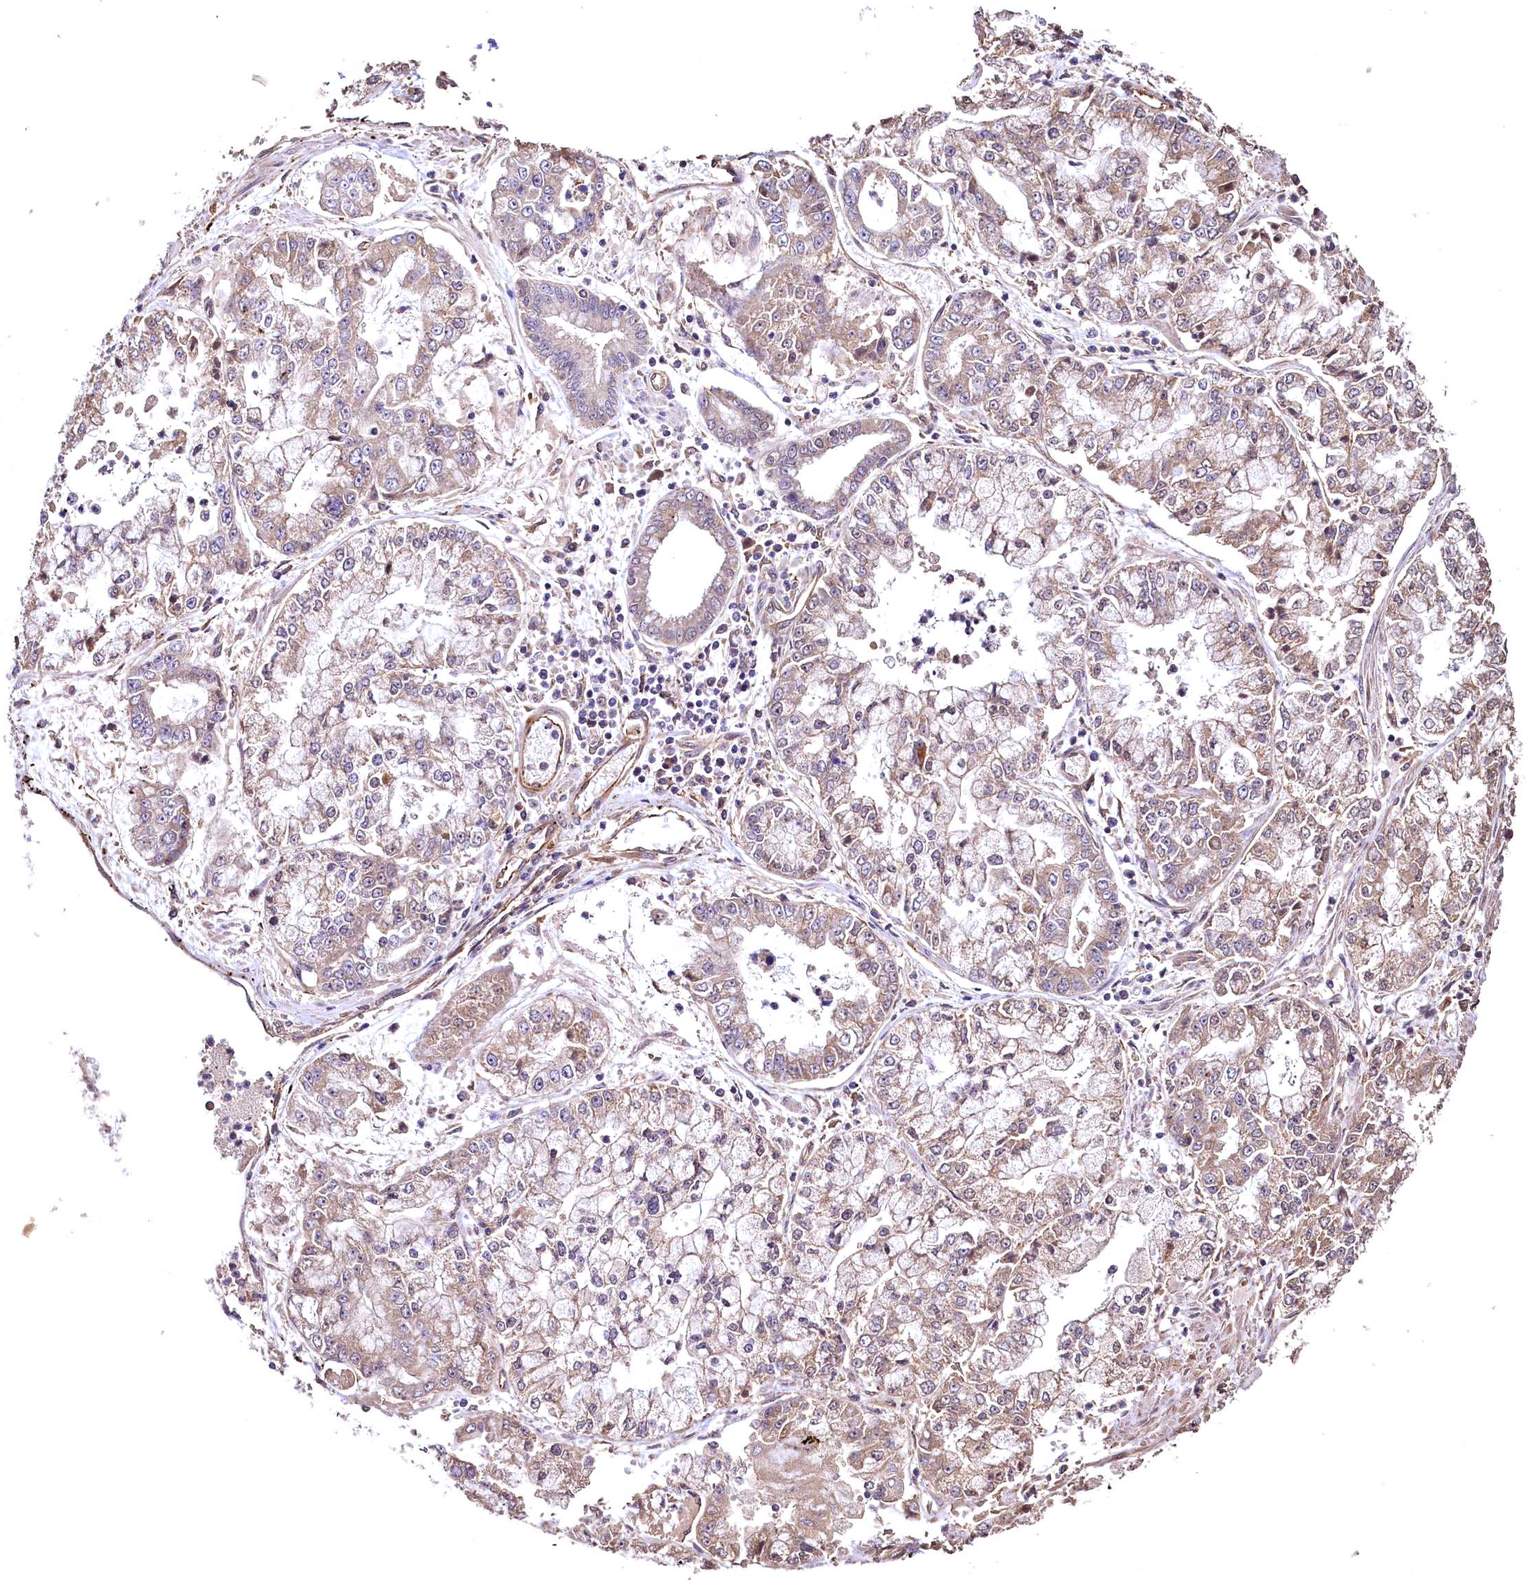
{"staining": {"intensity": "weak", "quantity": ">75%", "location": "cytoplasmic/membranous"}, "tissue": "stomach cancer", "cell_type": "Tumor cells", "image_type": "cancer", "snomed": [{"axis": "morphology", "description": "Adenocarcinoma, NOS"}, {"axis": "topography", "description": "Stomach"}], "caption": "Weak cytoplasmic/membranous protein positivity is seen in about >75% of tumor cells in stomach cancer (adenocarcinoma).", "gene": "TBCEL", "patient": {"sex": "male", "age": 76}}